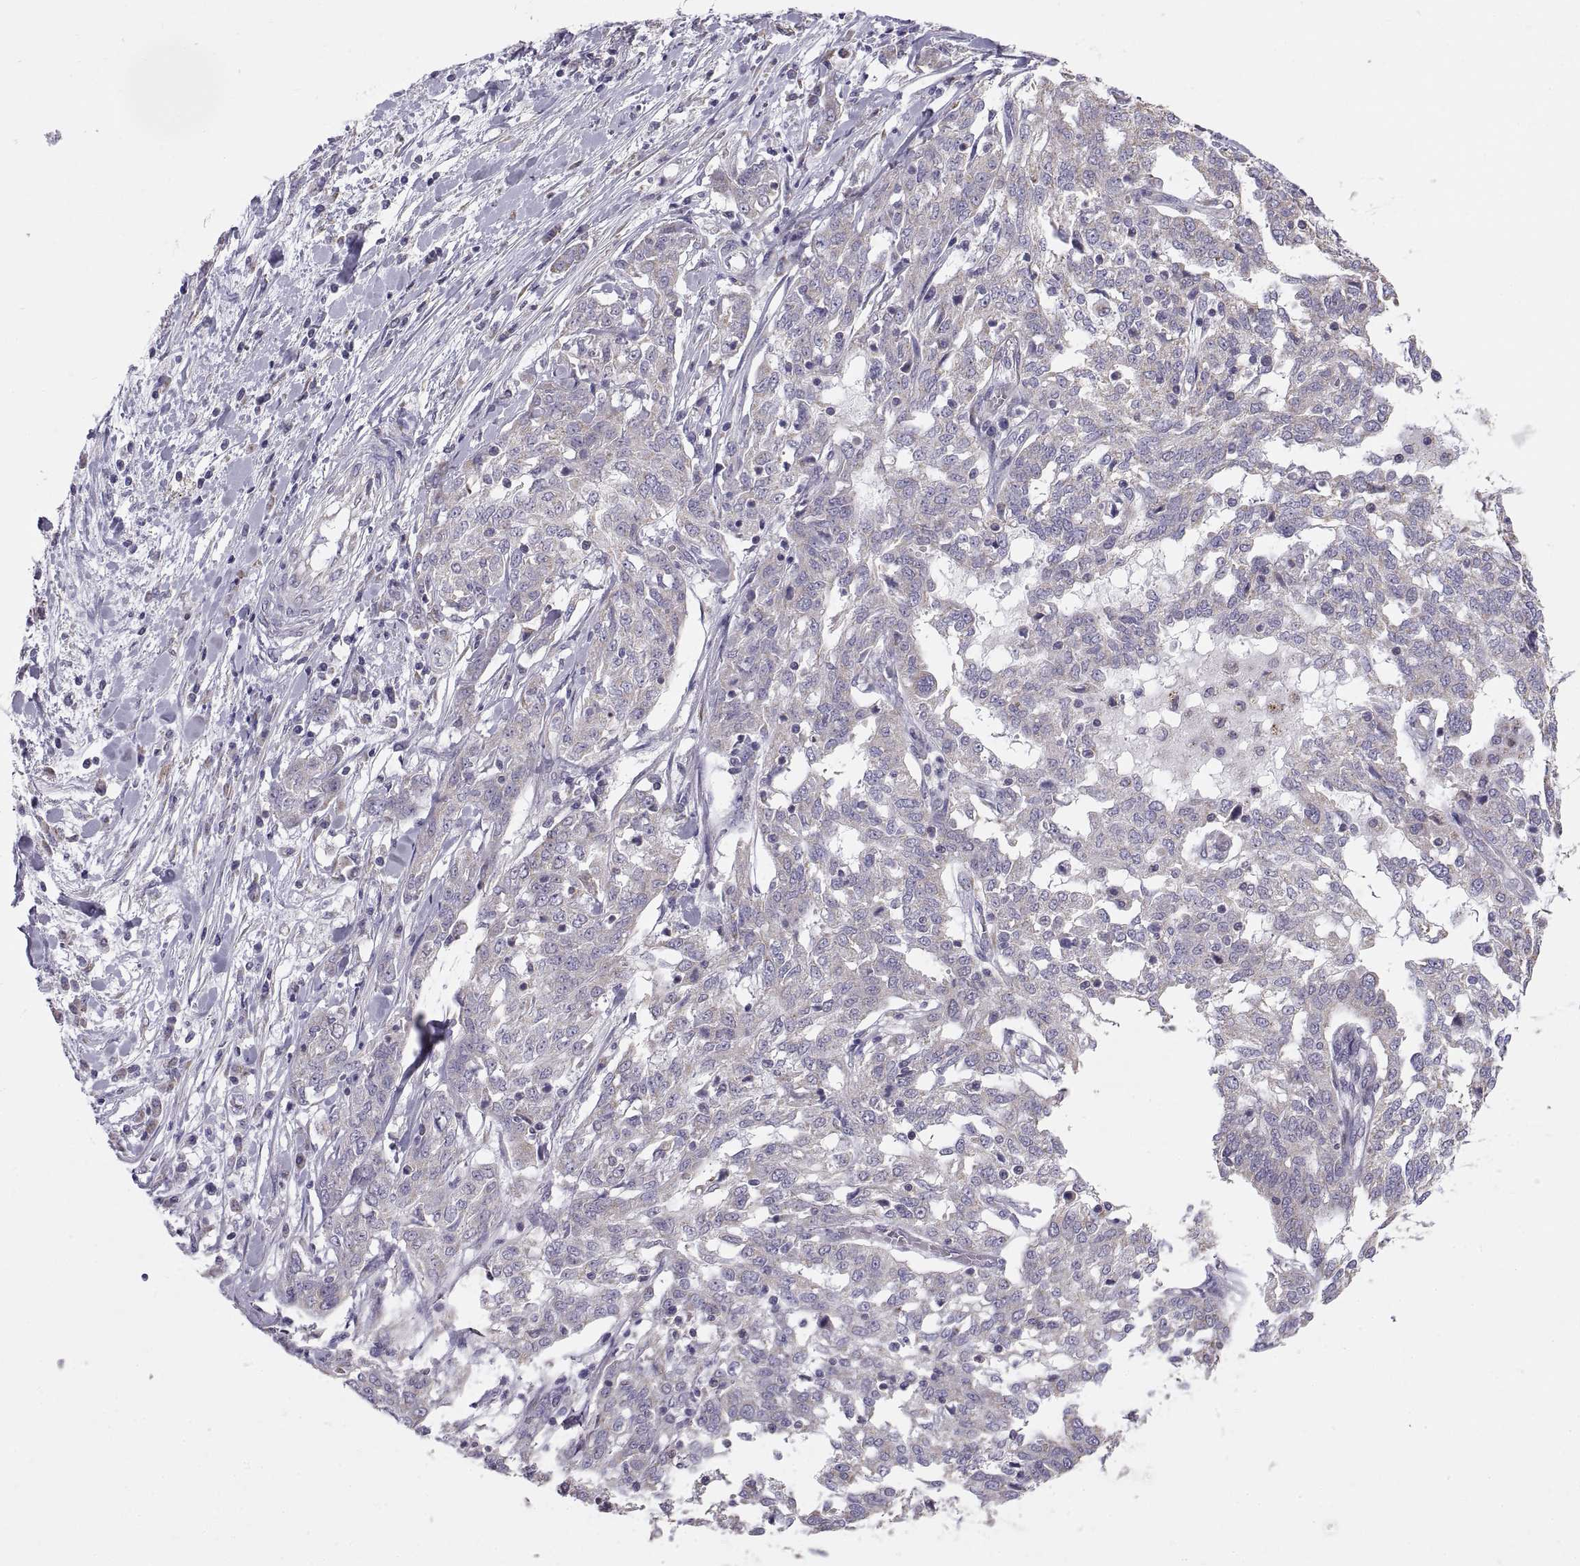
{"staining": {"intensity": "negative", "quantity": "none", "location": "none"}, "tissue": "ovarian cancer", "cell_type": "Tumor cells", "image_type": "cancer", "snomed": [{"axis": "morphology", "description": "Cystadenocarcinoma, serous, NOS"}, {"axis": "topography", "description": "Ovary"}], "caption": "DAB immunohistochemical staining of human ovarian cancer reveals no significant staining in tumor cells. (Stains: DAB (3,3'-diaminobenzidine) immunohistochemistry with hematoxylin counter stain, Microscopy: brightfield microscopy at high magnification).", "gene": "TNNC1", "patient": {"sex": "female", "age": 67}}